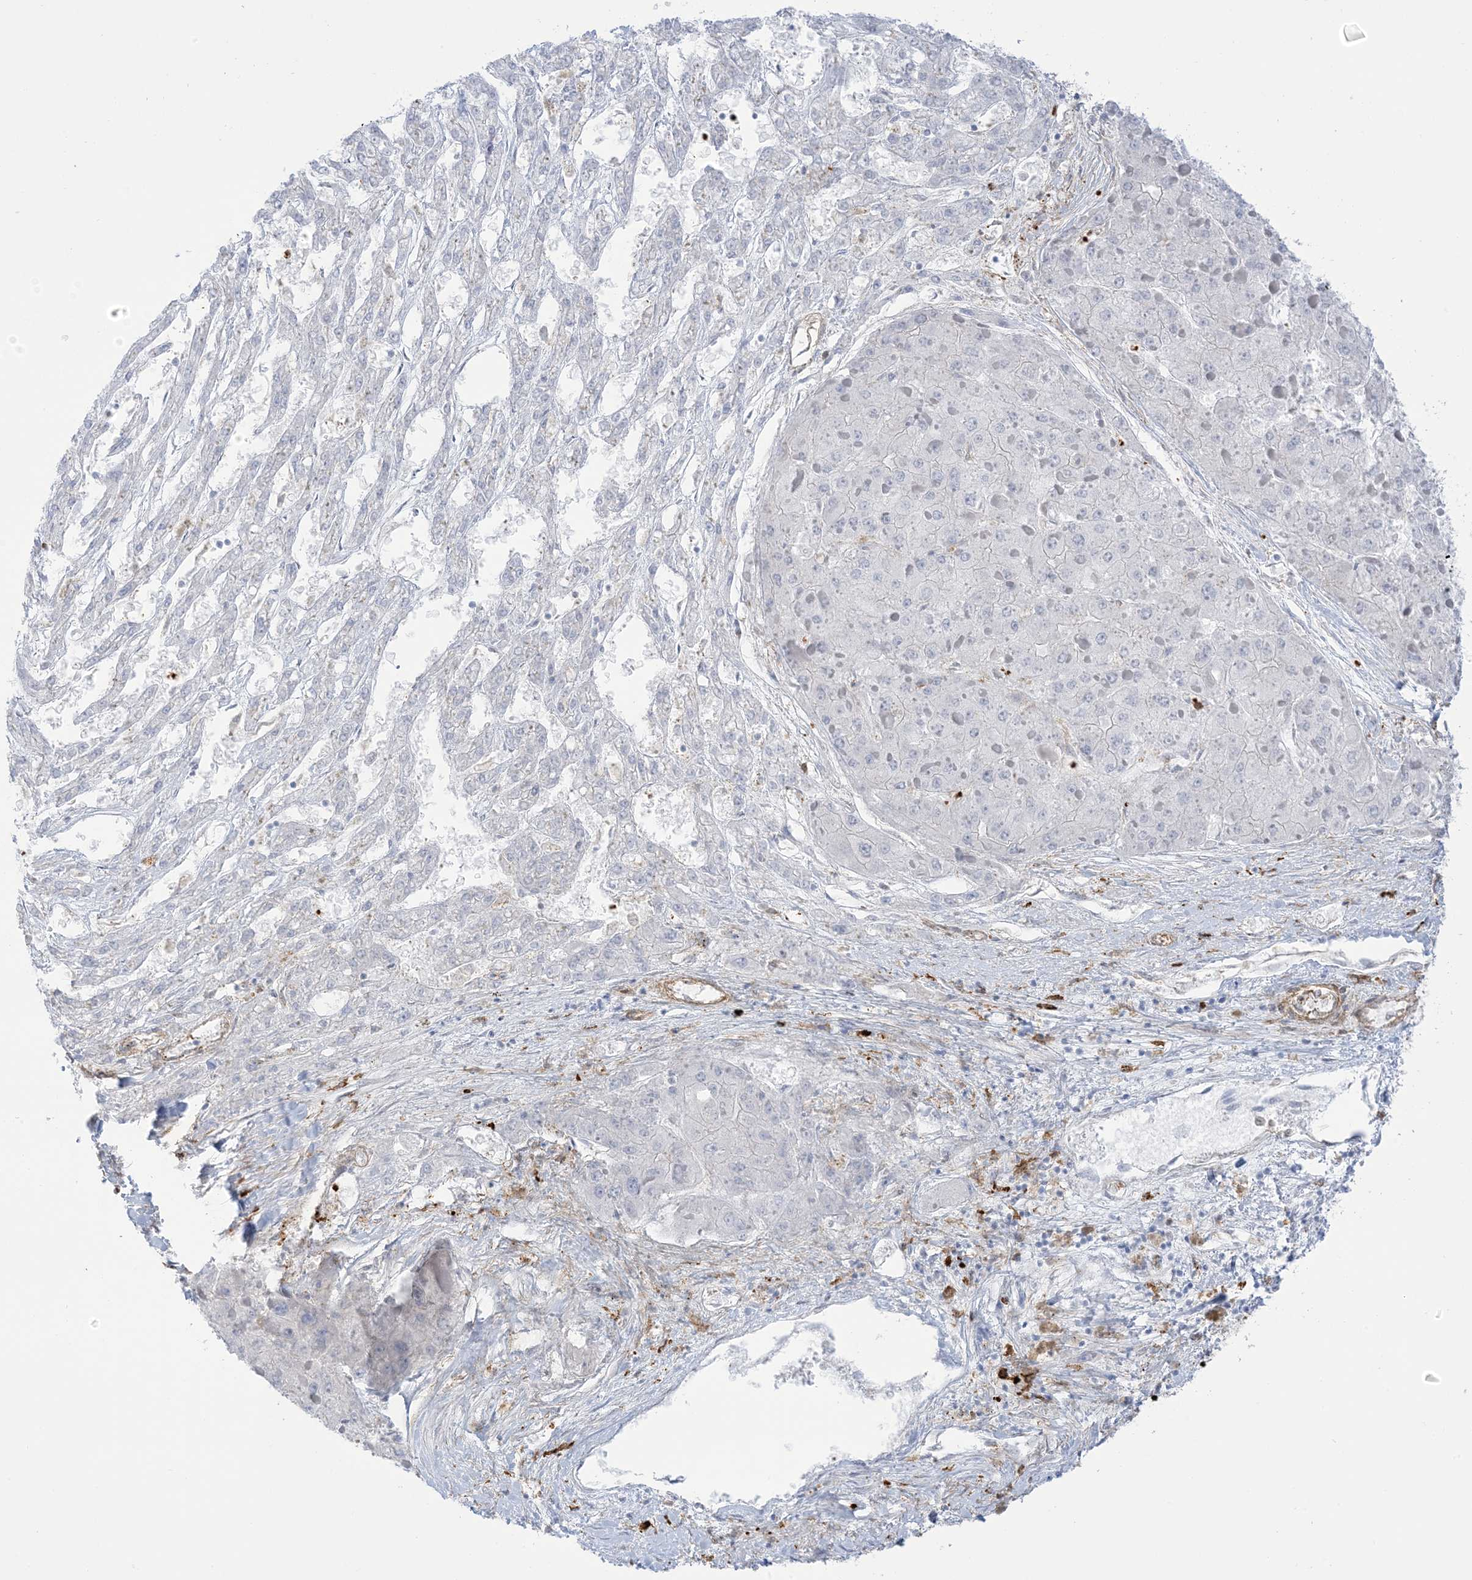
{"staining": {"intensity": "negative", "quantity": "none", "location": "none"}, "tissue": "liver cancer", "cell_type": "Tumor cells", "image_type": "cancer", "snomed": [{"axis": "morphology", "description": "Carcinoma, Hepatocellular, NOS"}, {"axis": "topography", "description": "Liver"}], "caption": "A high-resolution histopathology image shows immunohistochemistry (IHC) staining of liver cancer (hepatocellular carcinoma), which reveals no significant staining in tumor cells.", "gene": "ICMT", "patient": {"sex": "female", "age": 73}}